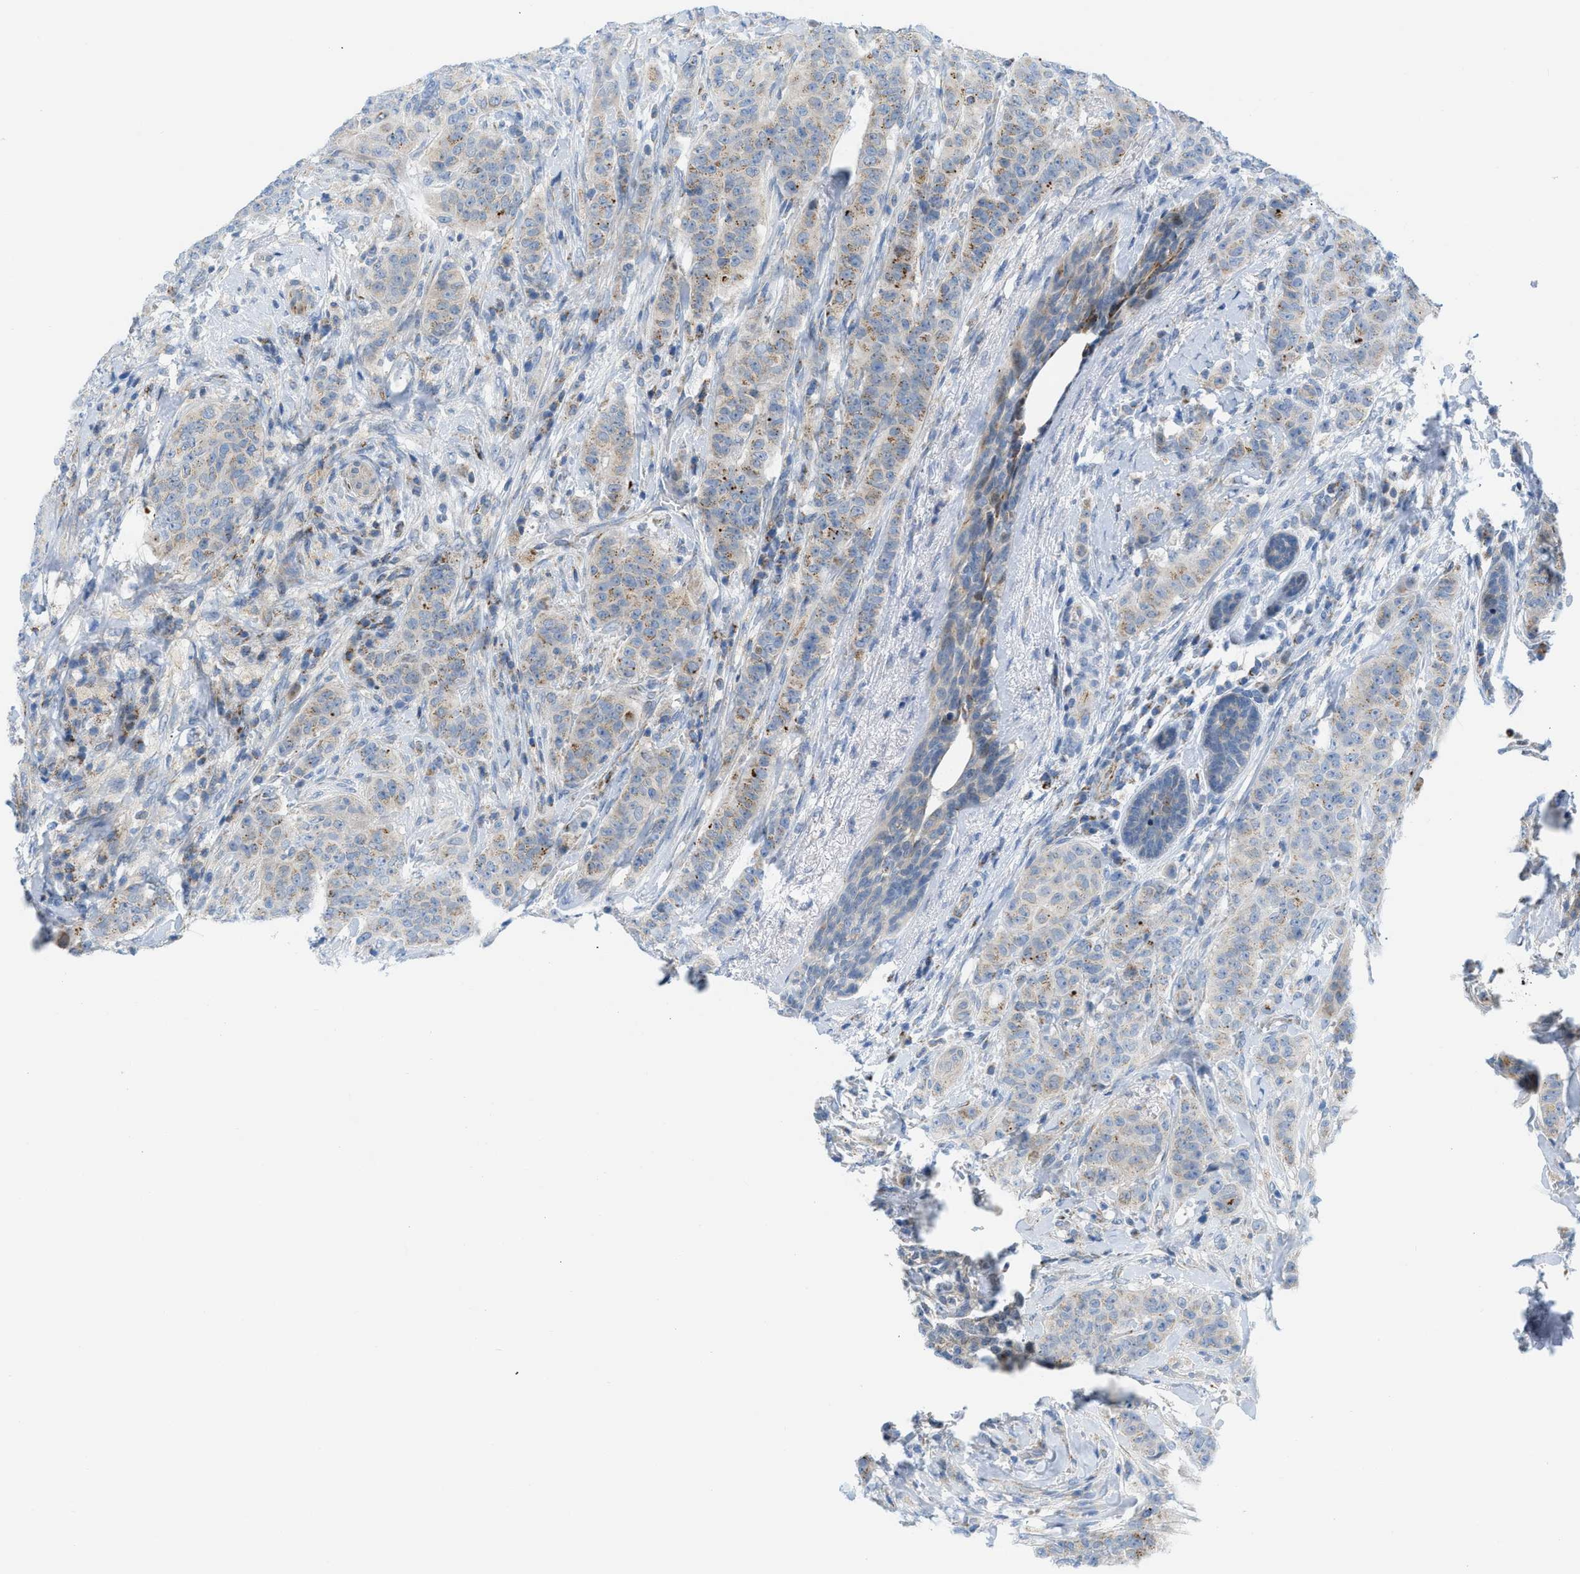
{"staining": {"intensity": "moderate", "quantity": "<25%", "location": "cytoplasmic/membranous"}, "tissue": "breast cancer", "cell_type": "Tumor cells", "image_type": "cancer", "snomed": [{"axis": "morphology", "description": "Normal tissue, NOS"}, {"axis": "morphology", "description": "Duct carcinoma"}, {"axis": "topography", "description": "Breast"}], "caption": "Human invasive ductal carcinoma (breast) stained with a protein marker shows moderate staining in tumor cells.", "gene": "RBBP9", "patient": {"sex": "female", "age": 40}}